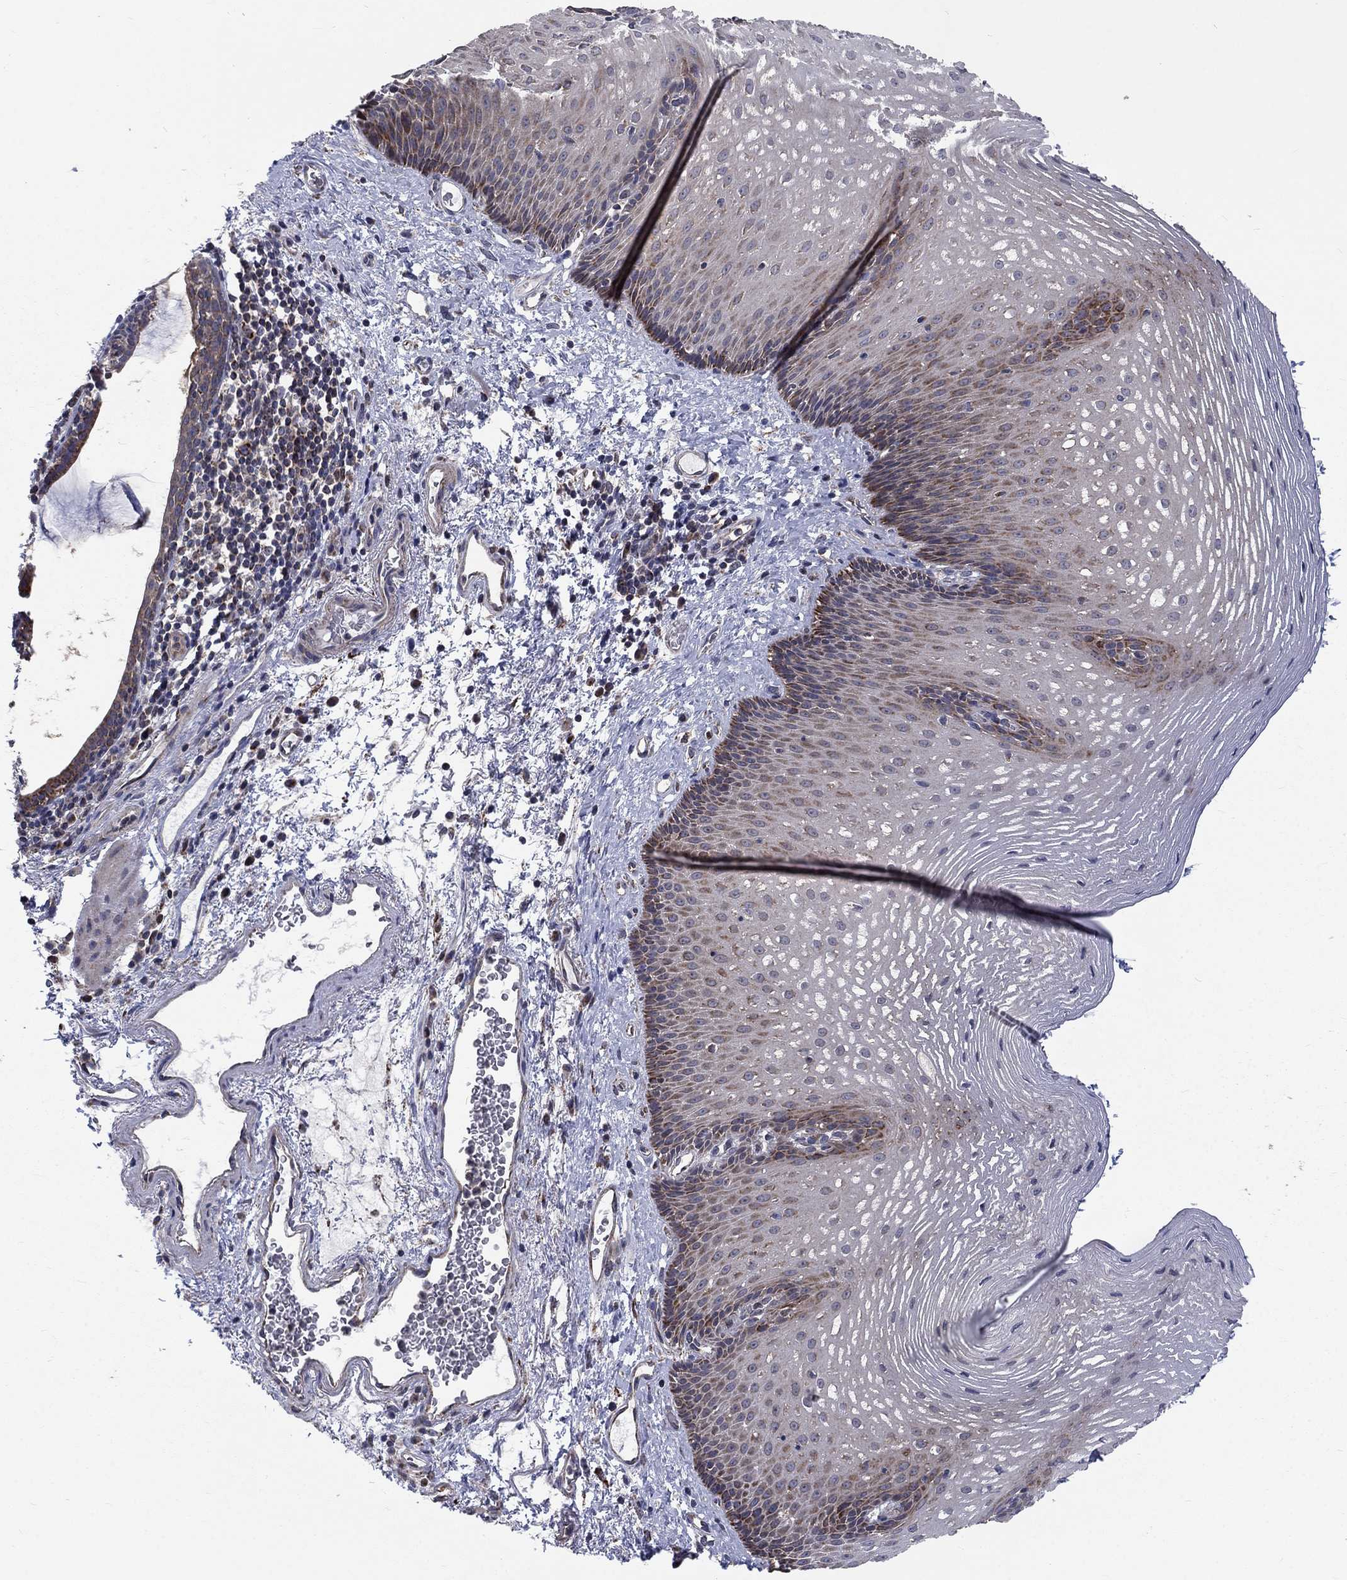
{"staining": {"intensity": "moderate", "quantity": "25%-75%", "location": "cytoplasmic/membranous"}, "tissue": "esophagus", "cell_type": "Squamous epithelial cells", "image_type": "normal", "snomed": [{"axis": "morphology", "description": "Normal tissue, NOS"}, {"axis": "topography", "description": "Esophagus"}], "caption": "Protein staining of unremarkable esophagus displays moderate cytoplasmic/membranous staining in approximately 25%-75% of squamous epithelial cells.", "gene": "NME7", "patient": {"sex": "male", "age": 76}}